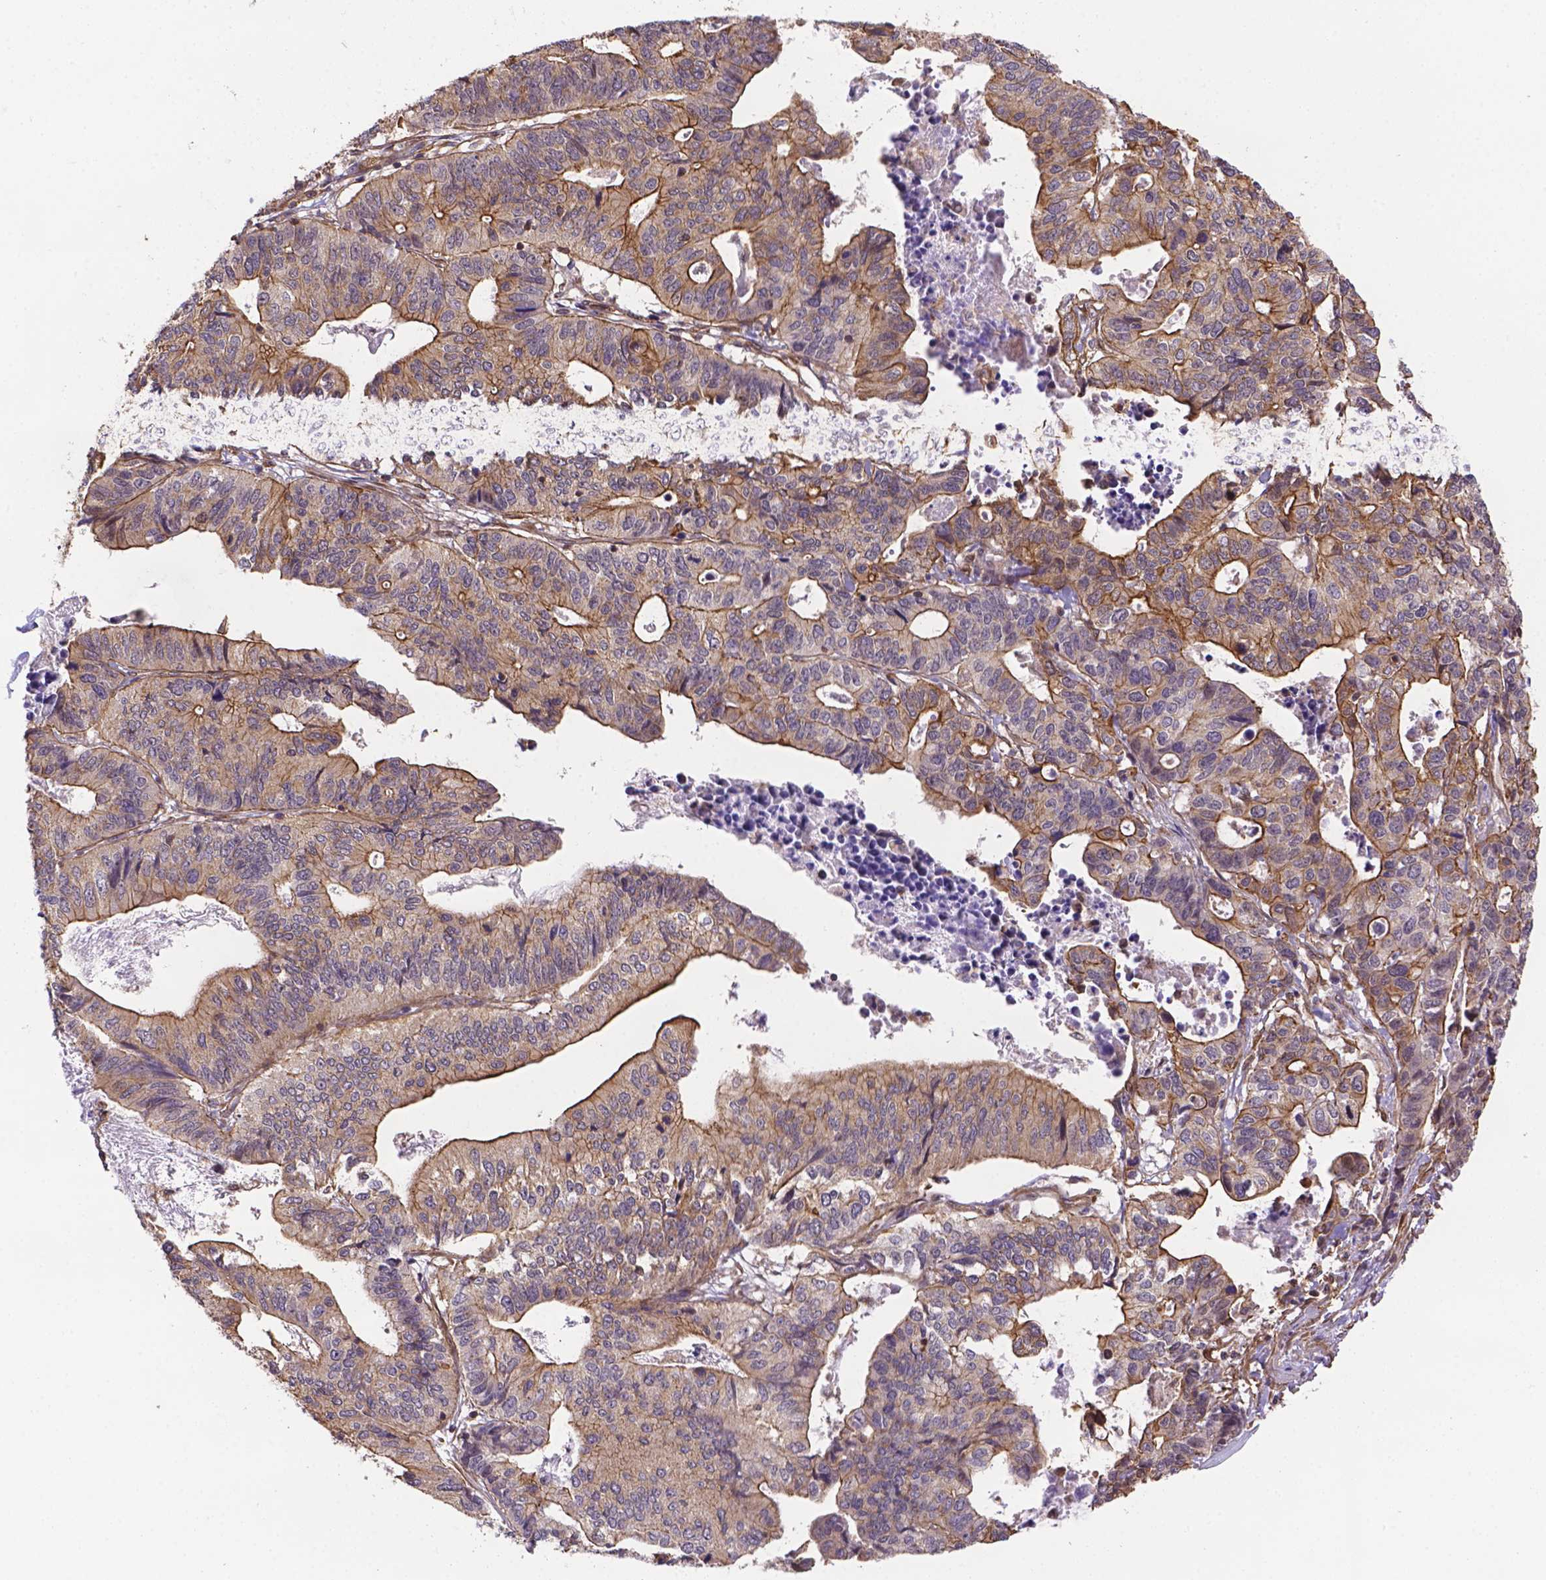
{"staining": {"intensity": "moderate", "quantity": ">75%", "location": "cytoplasmic/membranous"}, "tissue": "stomach cancer", "cell_type": "Tumor cells", "image_type": "cancer", "snomed": [{"axis": "morphology", "description": "Adenocarcinoma, NOS"}, {"axis": "topography", "description": "Stomach, upper"}], "caption": "Stomach cancer (adenocarcinoma) tissue exhibits moderate cytoplasmic/membranous positivity in about >75% of tumor cells", "gene": "YAP1", "patient": {"sex": "female", "age": 67}}